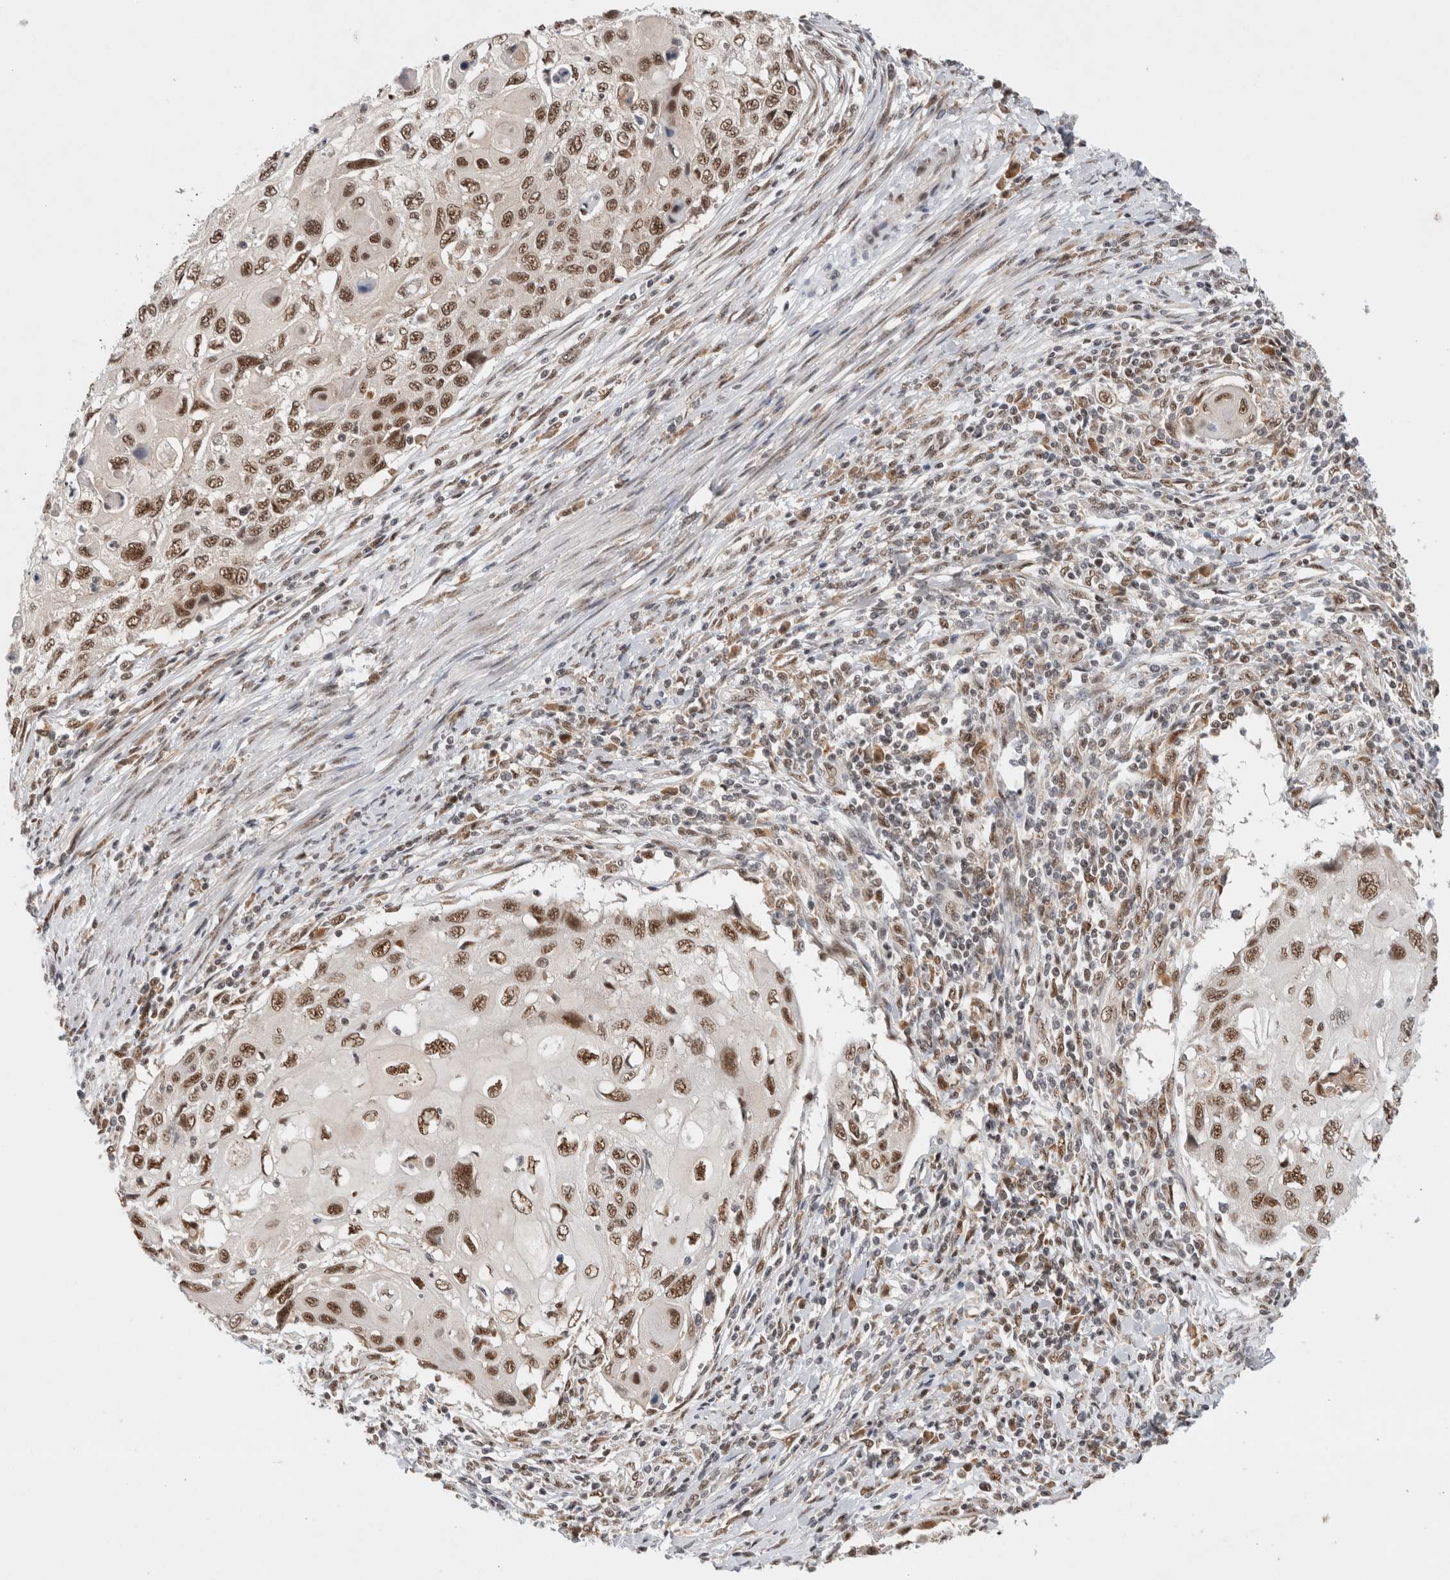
{"staining": {"intensity": "moderate", "quantity": ">75%", "location": "nuclear"}, "tissue": "cervical cancer", "cell_type": "Tumor cells", "image_type": "cancer", "snomed": [{"axis": "morphology", "description": "Squamous cell carcinoma, NOS"}, {"axis": "topography", "description": "Cervix"}], "caption": "This histopathology image exhibits cervical cancer stained with immunohistochemistry (IHC) to label a protein in brown. The nuclear of tumor cells show moderate positivity for the protein. Nuclei are counter-stained blue.", "gene": "NCAPG2", "patient": {"sex": "female", "age": 70}}